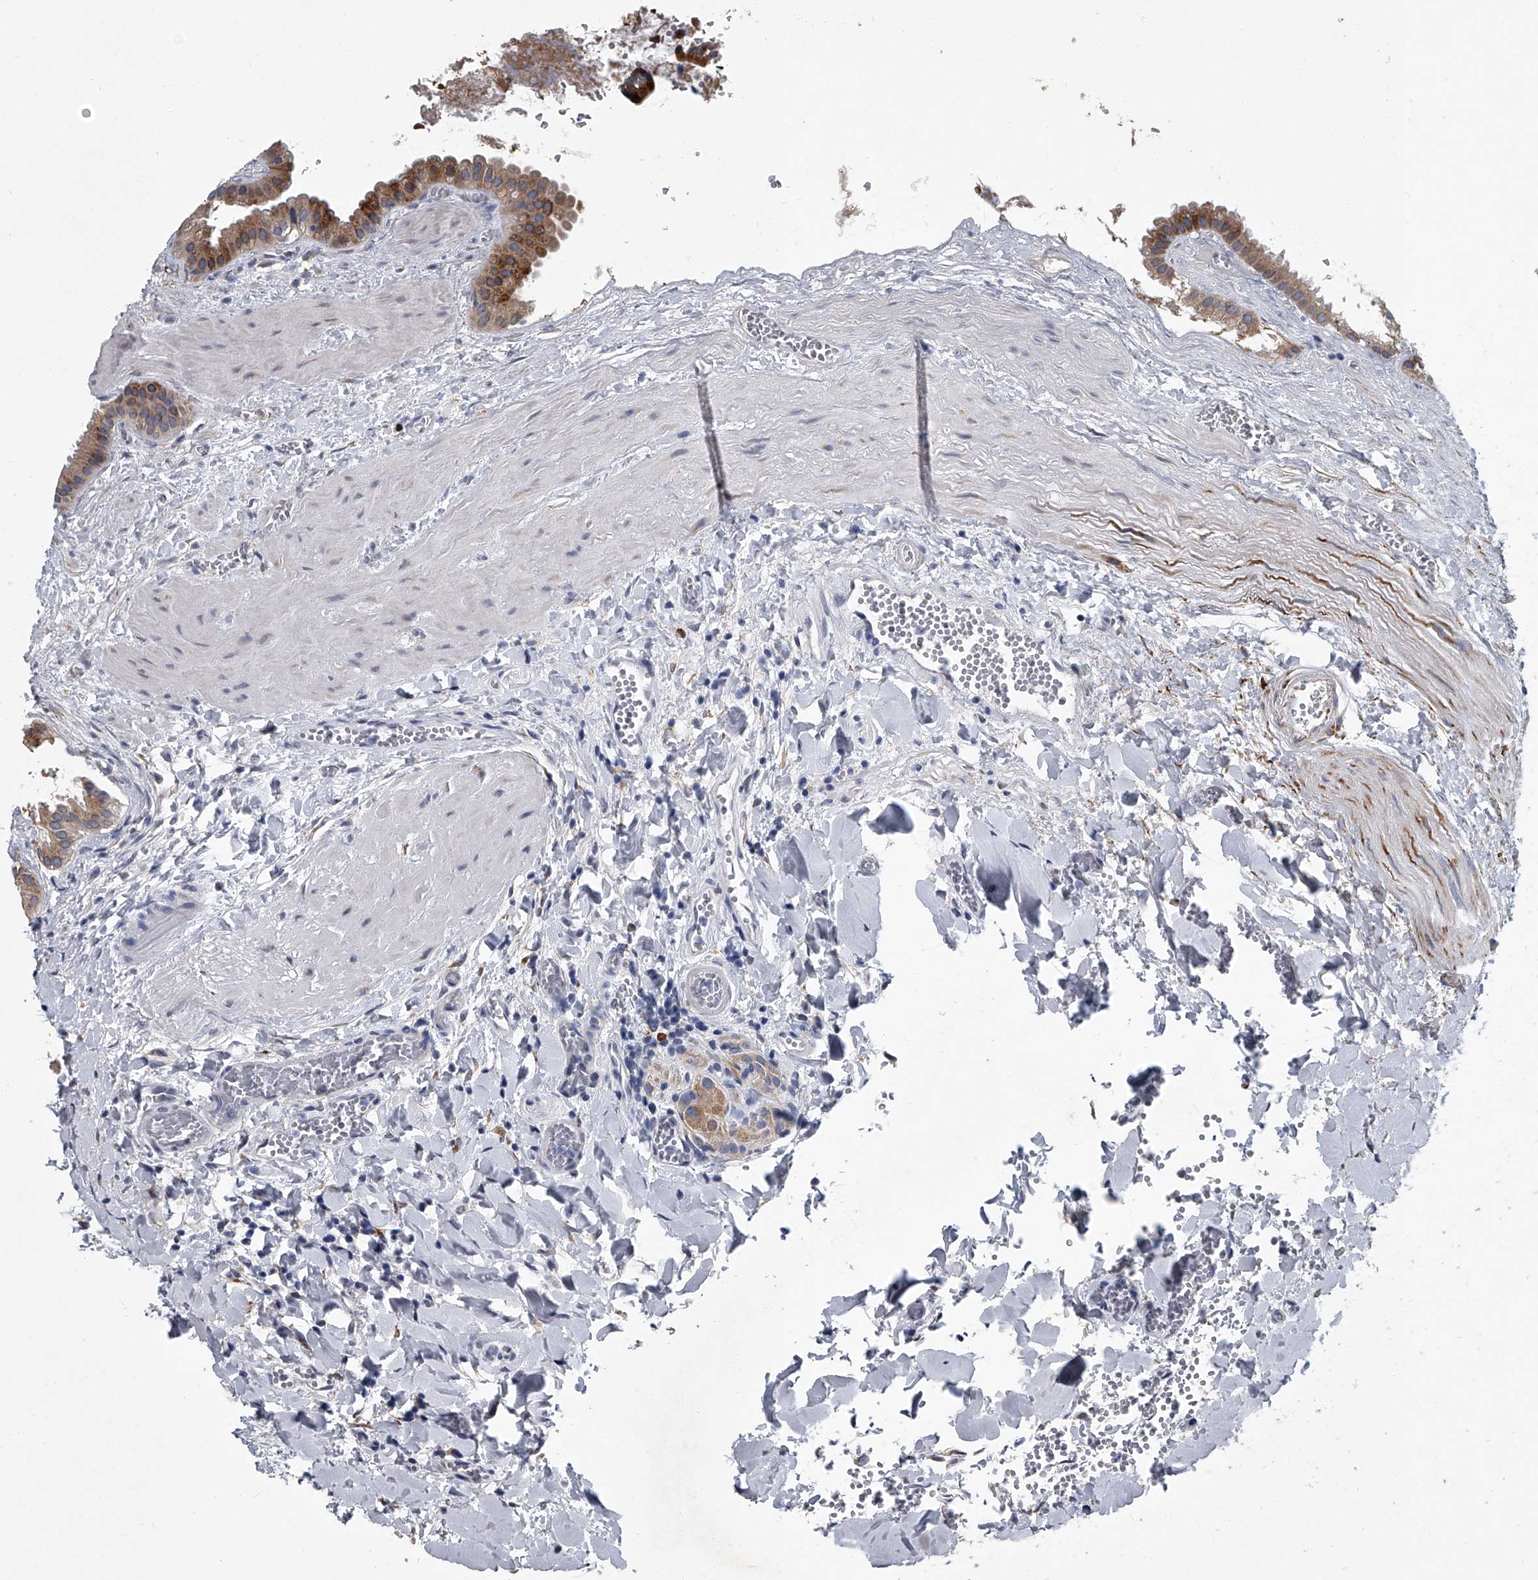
{"staining": {"intensity": "moderate", "quantity": ">75%", "location": "cytoplasmic/membranous"}, "tissue": "gallbladder", "cell_type": "Glandular cells", "image_type": "normal", "snomed": [{"axis": "morphology", "description": "Normal tissue, NOS"}, {"axis": "topography", "description": "Gallbladder"}], "caption": "IHC of unremarkable gallbladder shows medium levels of moderate cytoplasmic/membranous expression in approximately >75% of glandular cells.", "gene": "TMEM63C", "patient": {"sex": "male", "age": 55}}